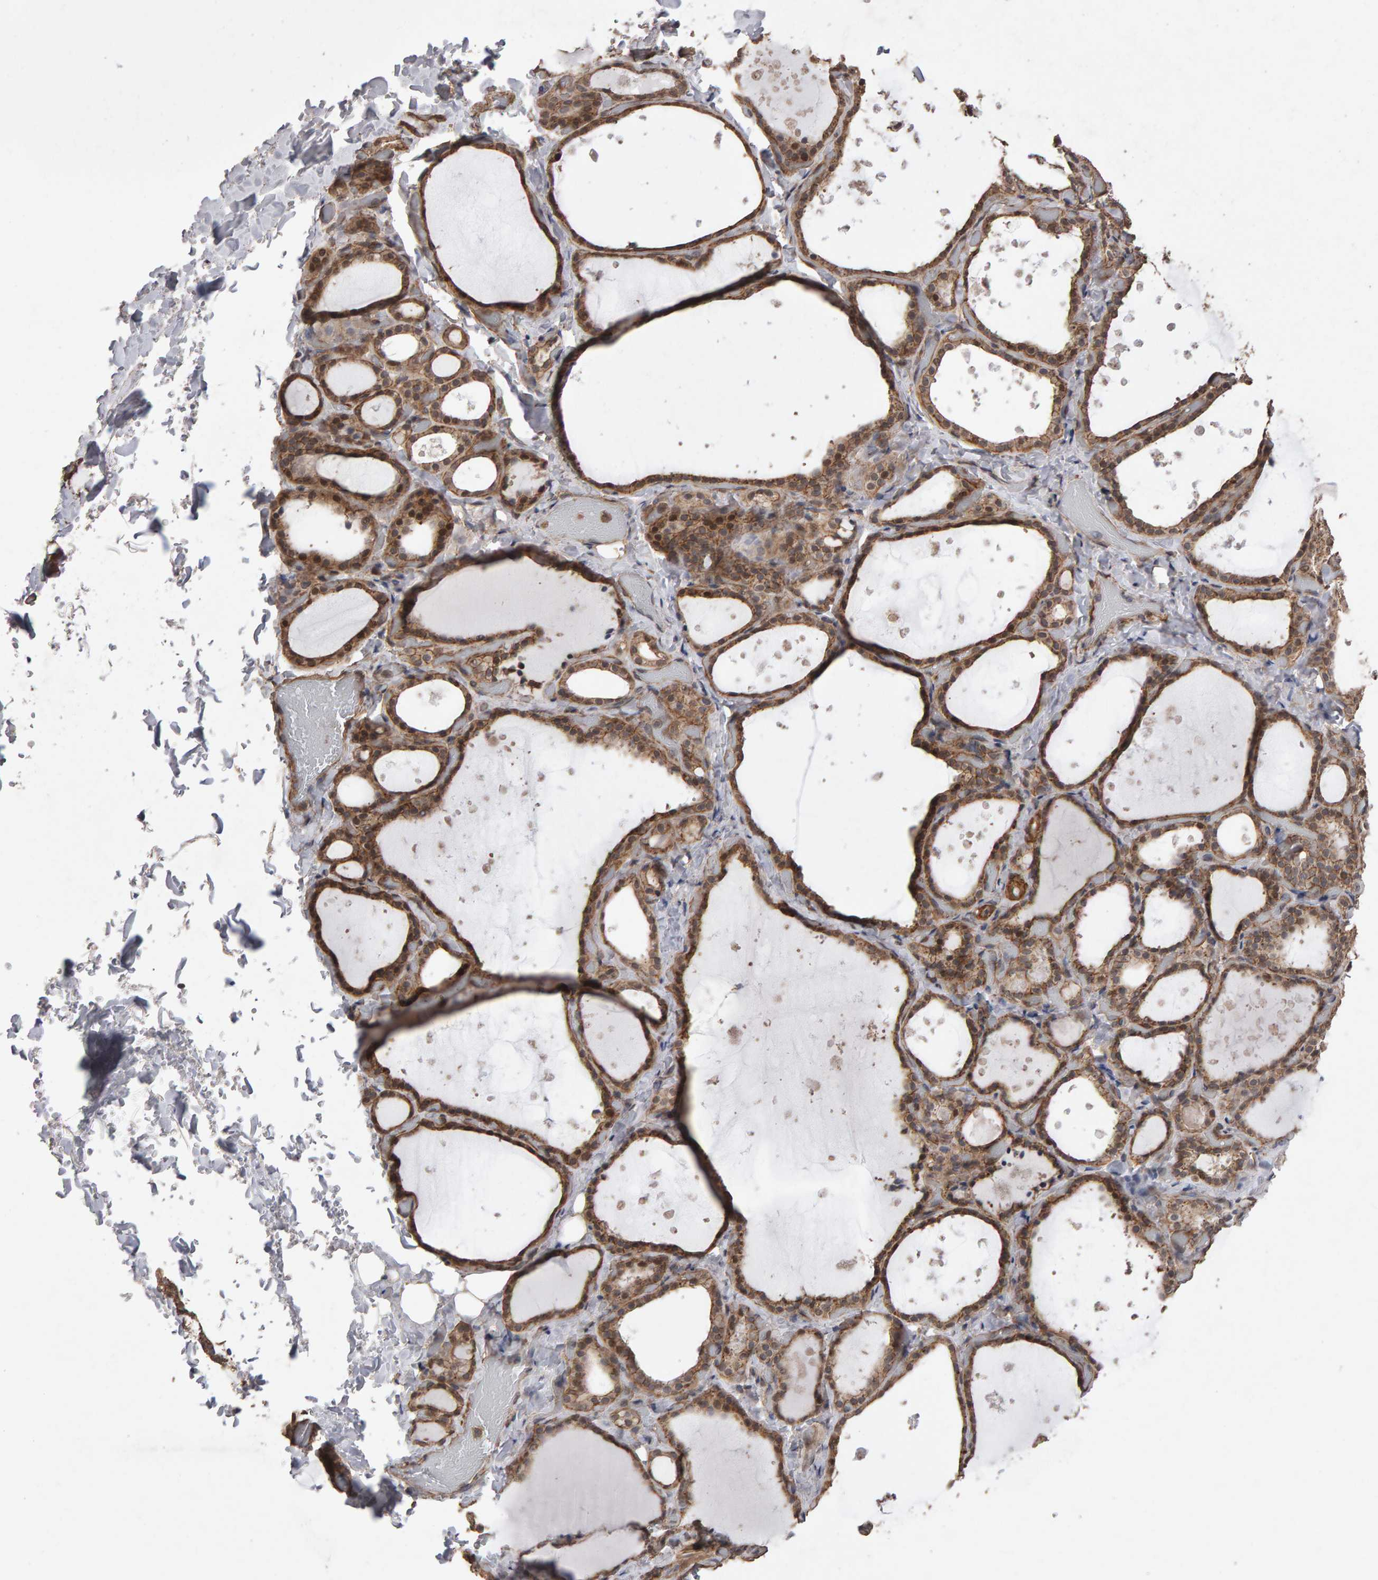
{"staining": {"intensity": "moderate", "quantity": ">75%", "location": "cytoplasmic/membranous"}, "tissue": "thyroid gland", "cell_type": "Glandular cells", "image_type": "normal", "snomed": [{"axis": "morphology", "description": "Normal tissue, NOS"}, {"axis": "topography", "description": "Thyroid gland"}], "caption": "Unremarkable thyroid gland demonstrates moderate cytoplasmic/membranous expression in about >75% of glandular cells The protein is shown in brown color, while the nuclei are stained blue..", "gene": "SCRIB", "patient": {"sex": "female", "age": 44}}